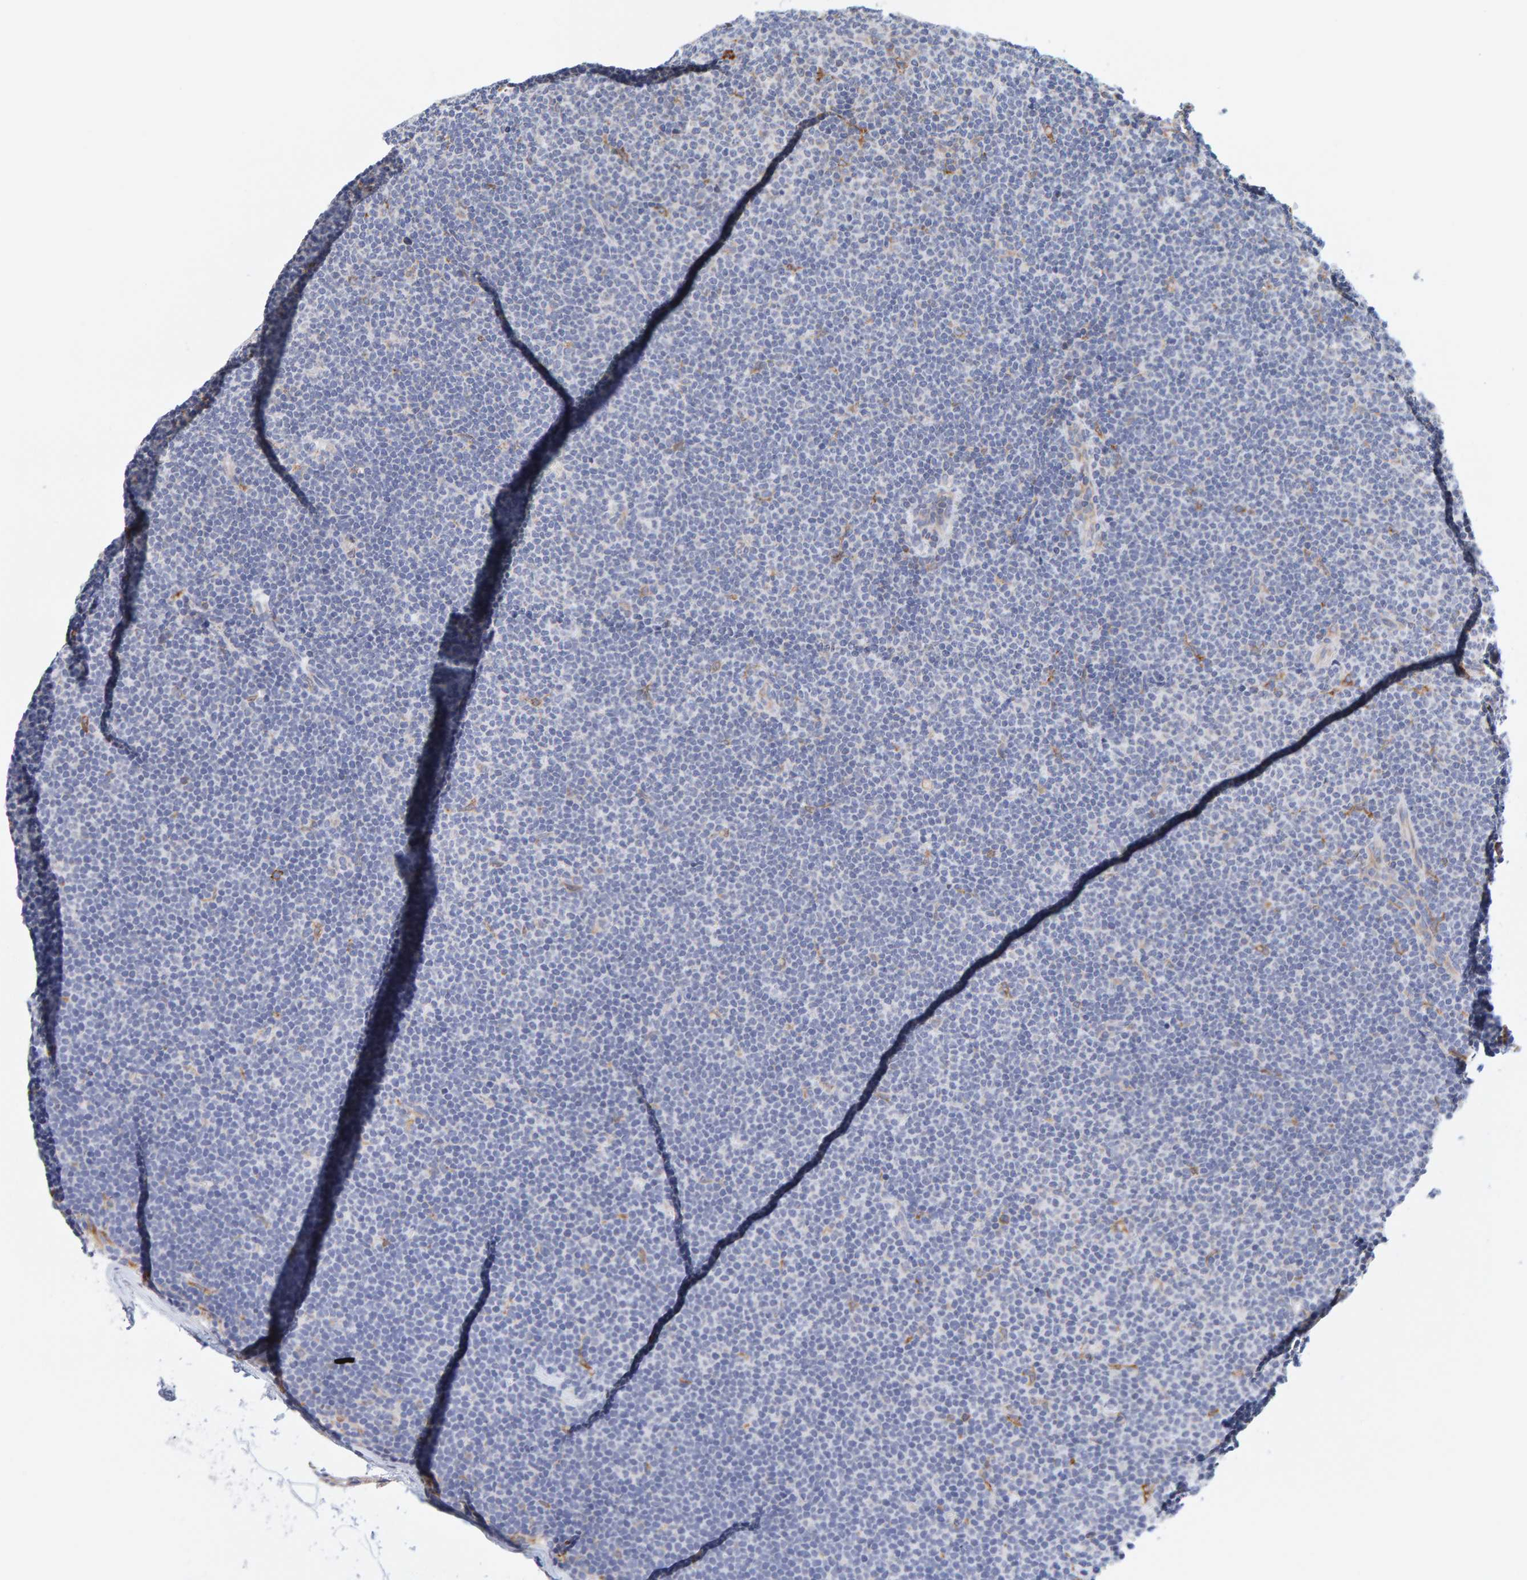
{"staining": {"intensity": "negative", "quantity": "none", "location": "none"}, "tissue": "lymphoma", "cell_type": "Tumor cells", "image_type": "cancer", "snomed": [{"axis": "morphology", "description": "Malignant lymphoma, non-Hodgkin's type, Low grade"}, {"axis": "topography", "description": "Lymph node"}], "caption": "DAB (3,3'-diaminobenzidine) immunohistochemical staining of low-grade malignant lymphoma, non-Hodgkin's type displays no significant positivity in tumor cells. The staining was performed using DAB (3,3'-diaminobenzidine) to visualize the protein expression in brown, while the nuclei were stained in blue with hematoxylin (Magnification: 20x).", "gene": "SGPL1", "patient": {"sex": "female", "age": 53}}